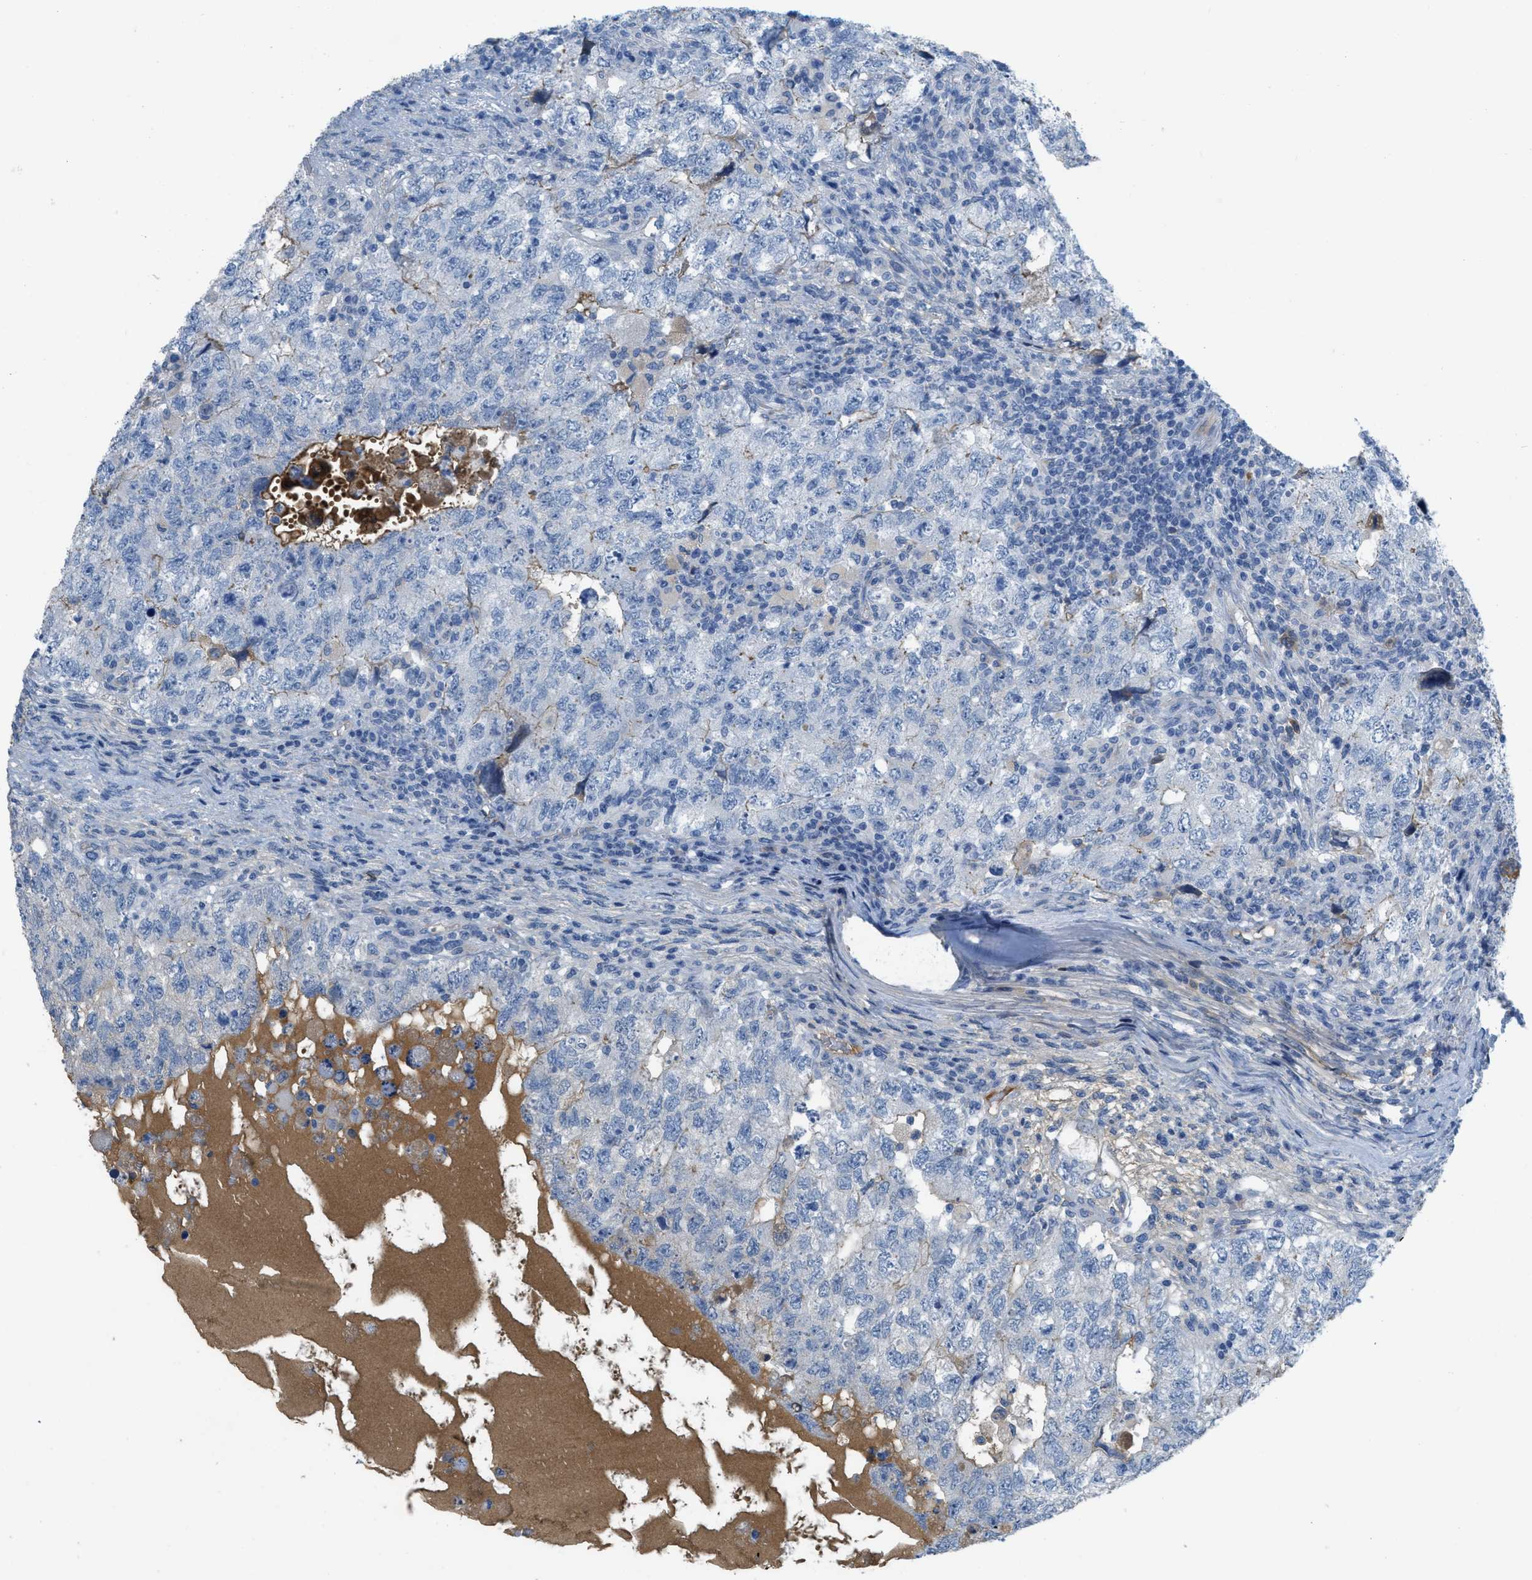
{"staining": {"intensity": "negative", "quantity": "none", "location": "none"}, "tissue": "testis cancer", "cell_type": "Tumor cells", "image_type": "cancer", "snomed": [{"axis": "morphology", "description": "Carcinoma, Embryonal, NOS"}, {"axis": "topography", "description": "Testis"}], "caption": "Immunohistochemistry (IHC) of human testis cancer (embryonal carcinoma) displays no staining in tumor cells.", "gene": "CRB3", "patient": {"sex": "male", "age": 36}}